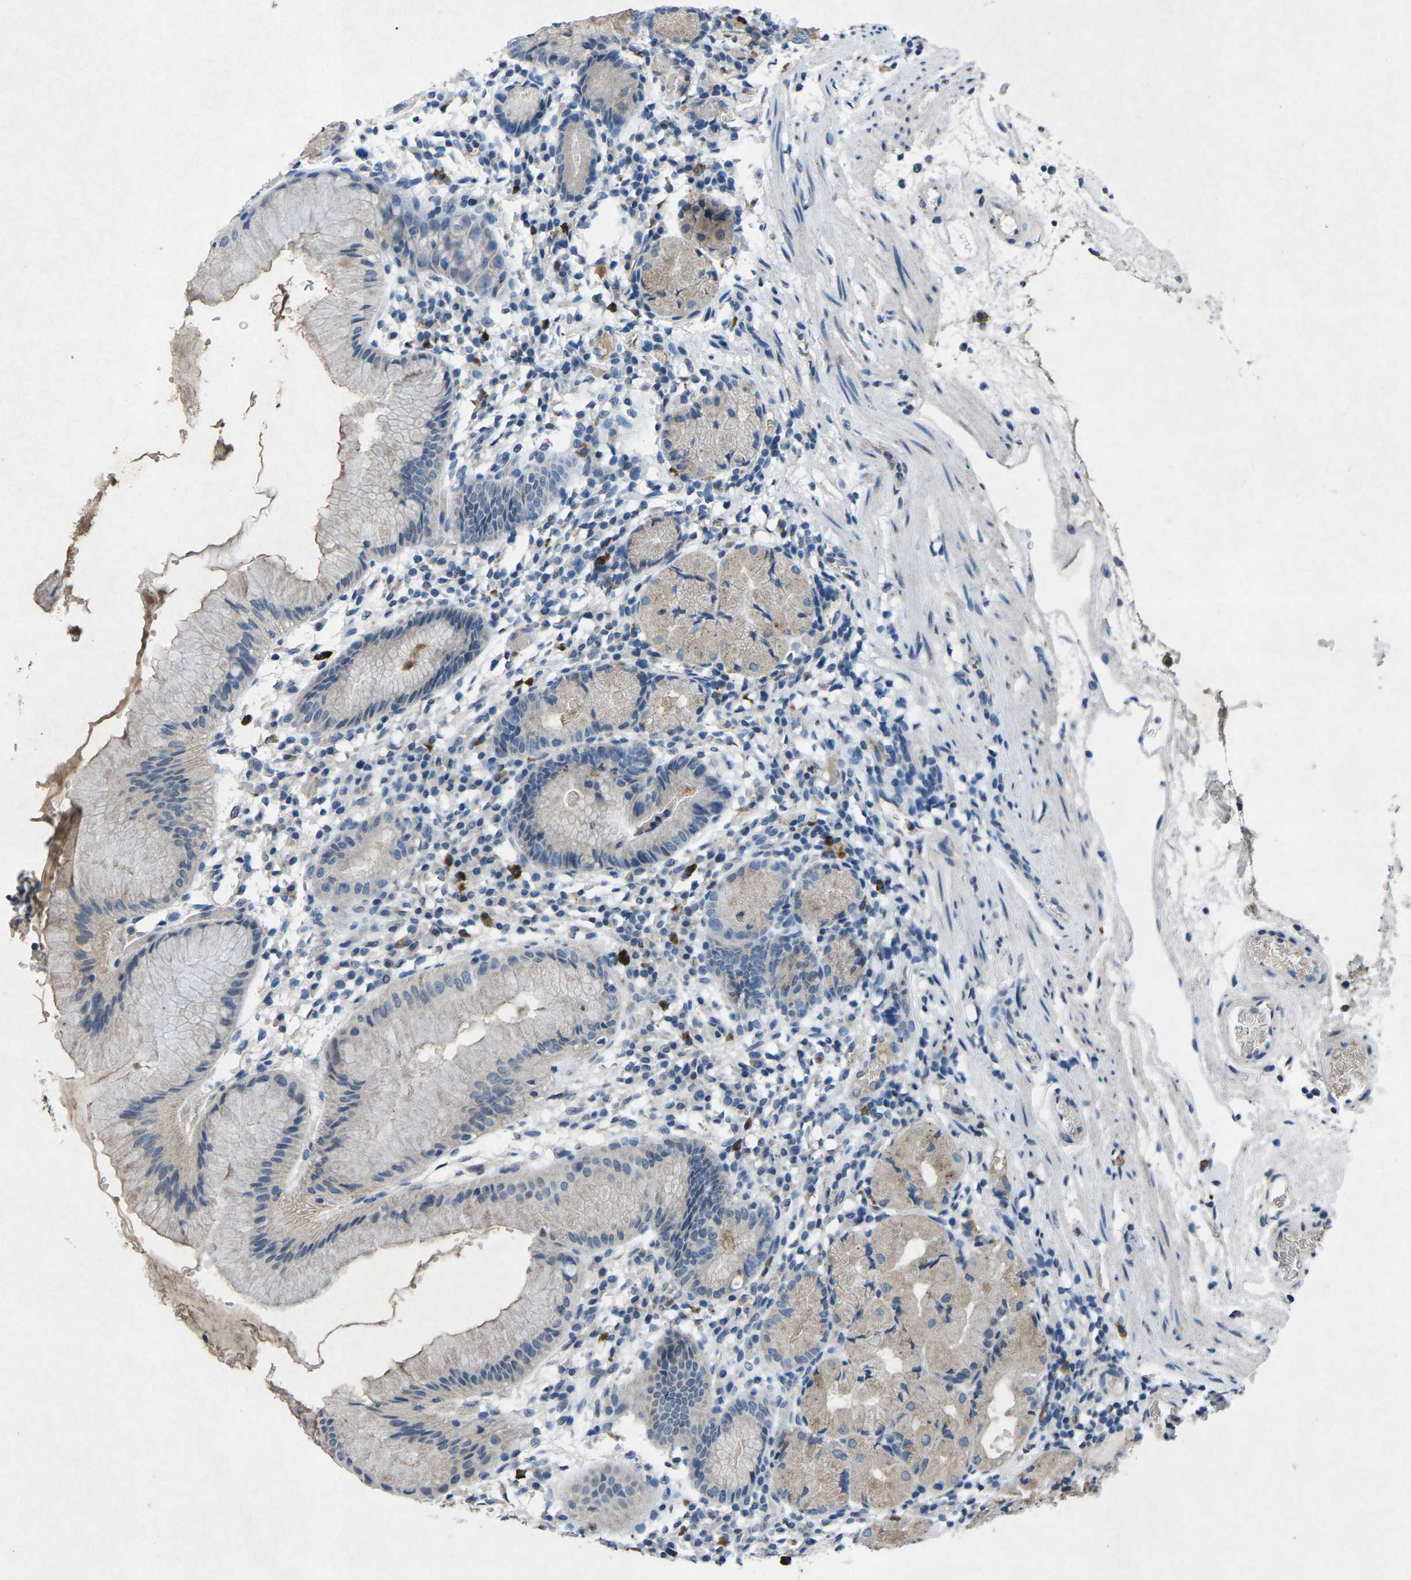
{"staining": {"intensity": "moderate", "quantity": "<25%", "location": "cytoplasmic/membranous"}, "tissue": "stomach", "cell_type": "Glandular cells", "image_type": "normal", "snomed": [{"axis": "morphology", "description": "Normal tissue, NOS"}, {"axis": "topography", "description": "Stomach"}, {"axis": "topography", "description": "Stomach, lower"}], "caption": "Immunohistochemical staining of unremarkable human stomach shows <25% levels of moderate cytoplasmic/membranous protein expression in about <25% of glandular cells. The staining was performed using DAB to visualize the protein expression in brown, while the nuclei were stained in blue with hematoxylin (Magnification: 20x).", "gene": "PLG", "patient": {"sex": "female", "age": 75}}